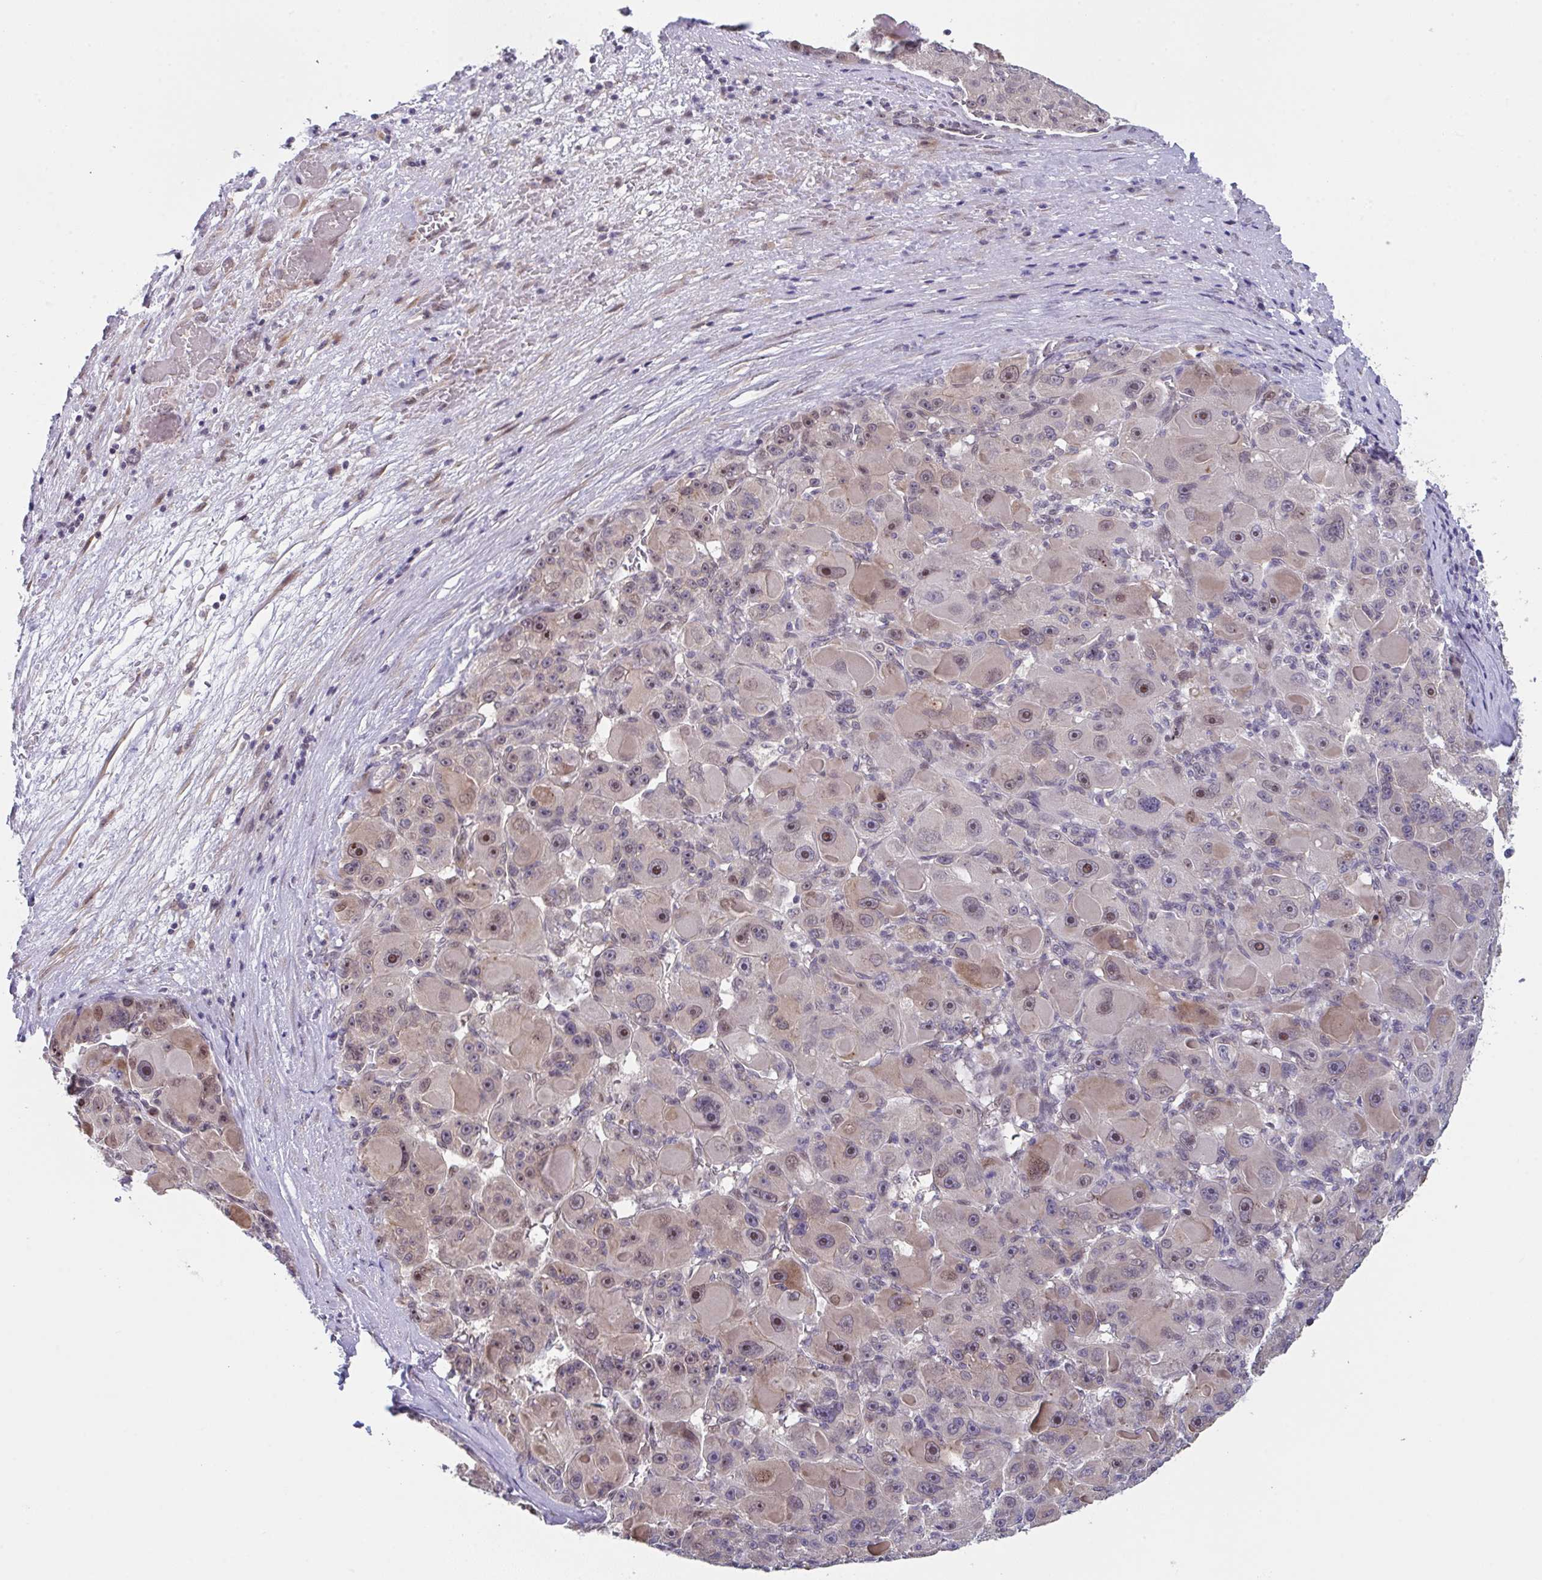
{"staining": {"intensity": "moderate", "quantity": "25%-75%", "location": "cytoplasmic/membranous,nuclear"}, "tissue": "liver cancer", "cell_type": "Tumor cells", "image_type": "cancer", "snomed": [{"axis": "morphology", "description": "Carcinoma, Hepatocellular, NOS"}, {"axis": "topography", "description": "Liver"}], "caption": "The histopathology image demonstrates a brown stain indicating the presence of a protein in the cytoplasmic/membranous and nuclear of tumor cells in hepatocellular carcinoma (liver). The protein of interest is shown in brown color, while the nuclei are stained blue.", "gene": "RBM18", "patient": {"sex": "male", "age": 76}}